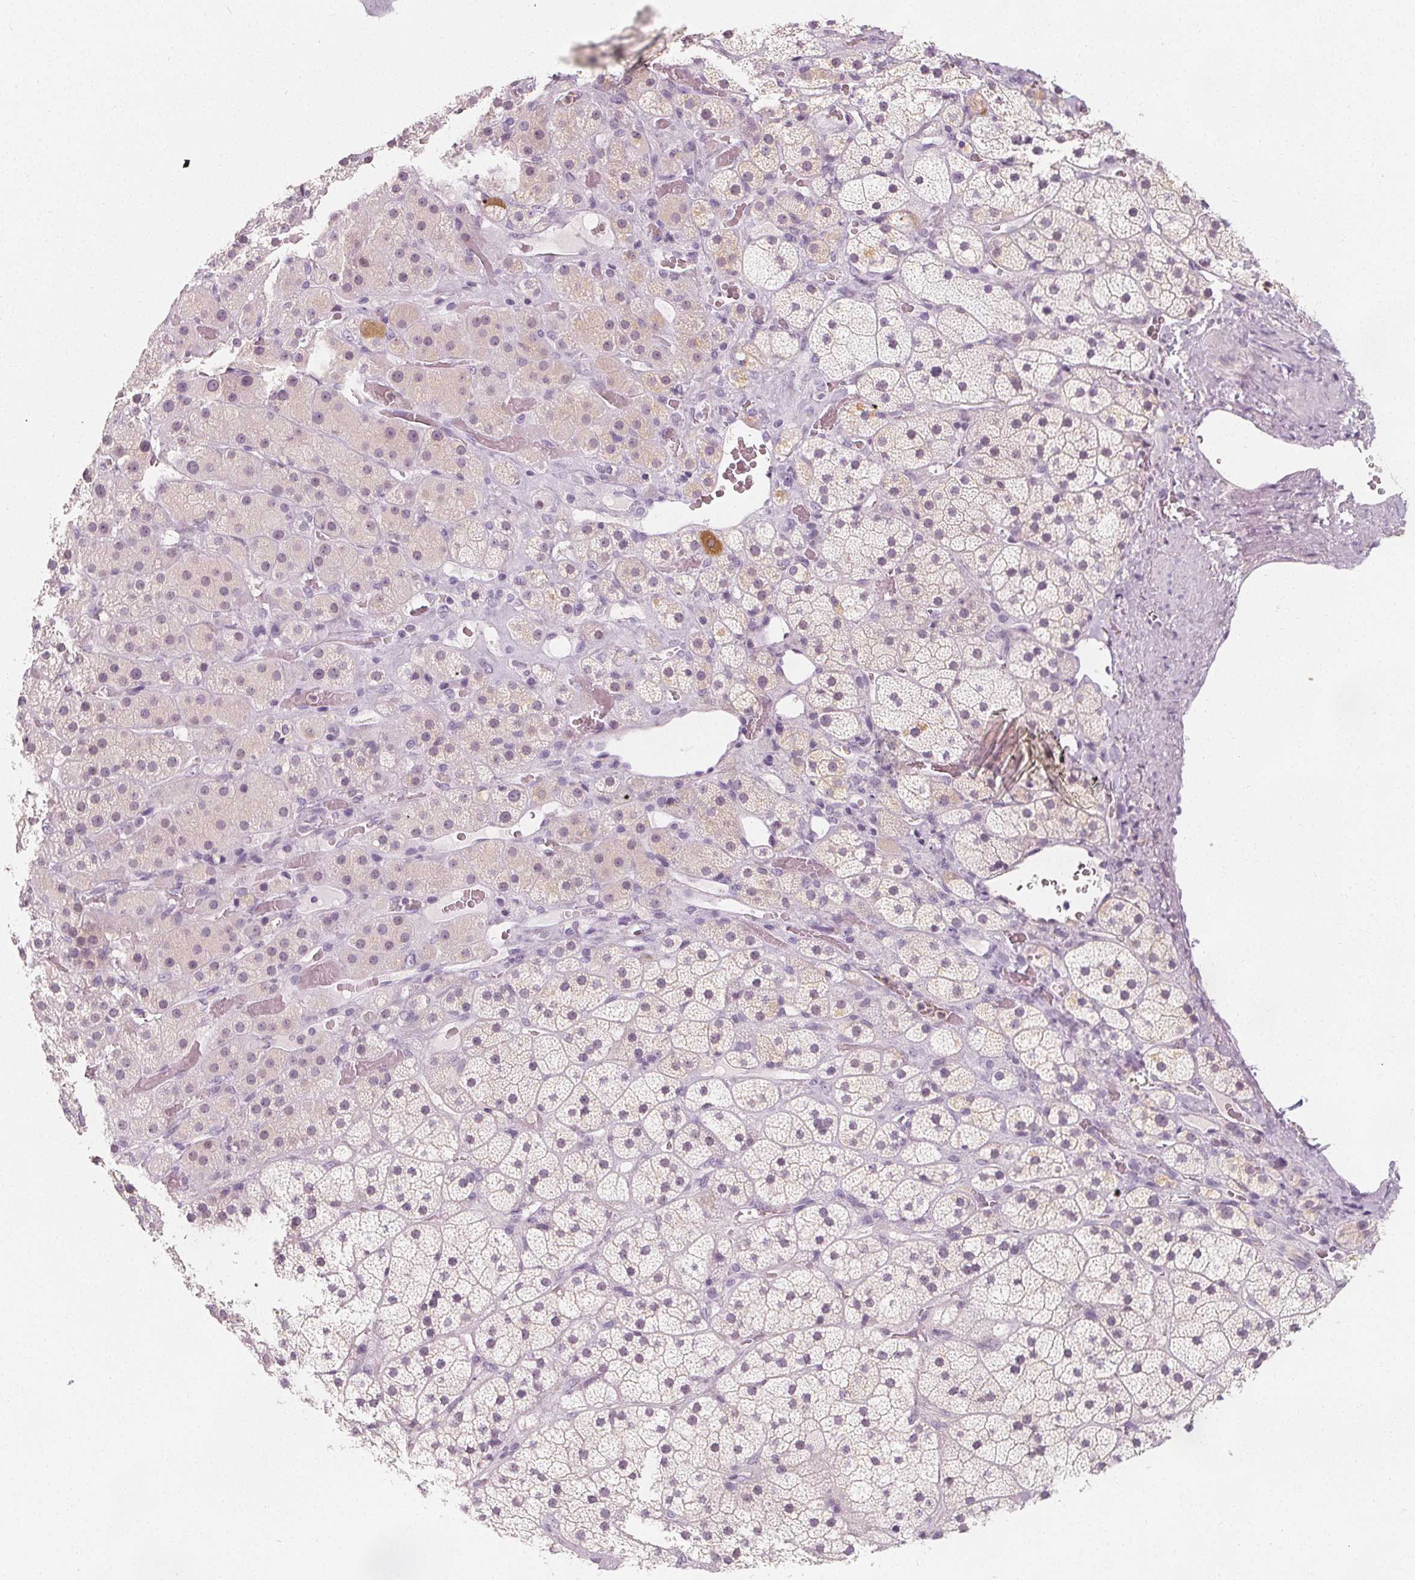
{"staining": {"intensity": "negative", "quantity": "none", "location": "none"}, "tissue": "adrenal gland", "cell_type": "Glandular cells", "image_type": "normal", "snomed": [{"axis": "morphology", "description": "Normal tissue, NOS"}, {"axis": "topography", "description": "Adrenal gland"}], "caption": "Glandular cells are negative for protein expression in normal human adrenal gland. Brightfield microscopy of immunohistochemistry stained with DAB (3,3'-diaminobenzidine) (brown) and hematoxylin (blue), captured at high magnification.", "gene": "UGP2", "patient": {"sex": "male", "age": 57}}